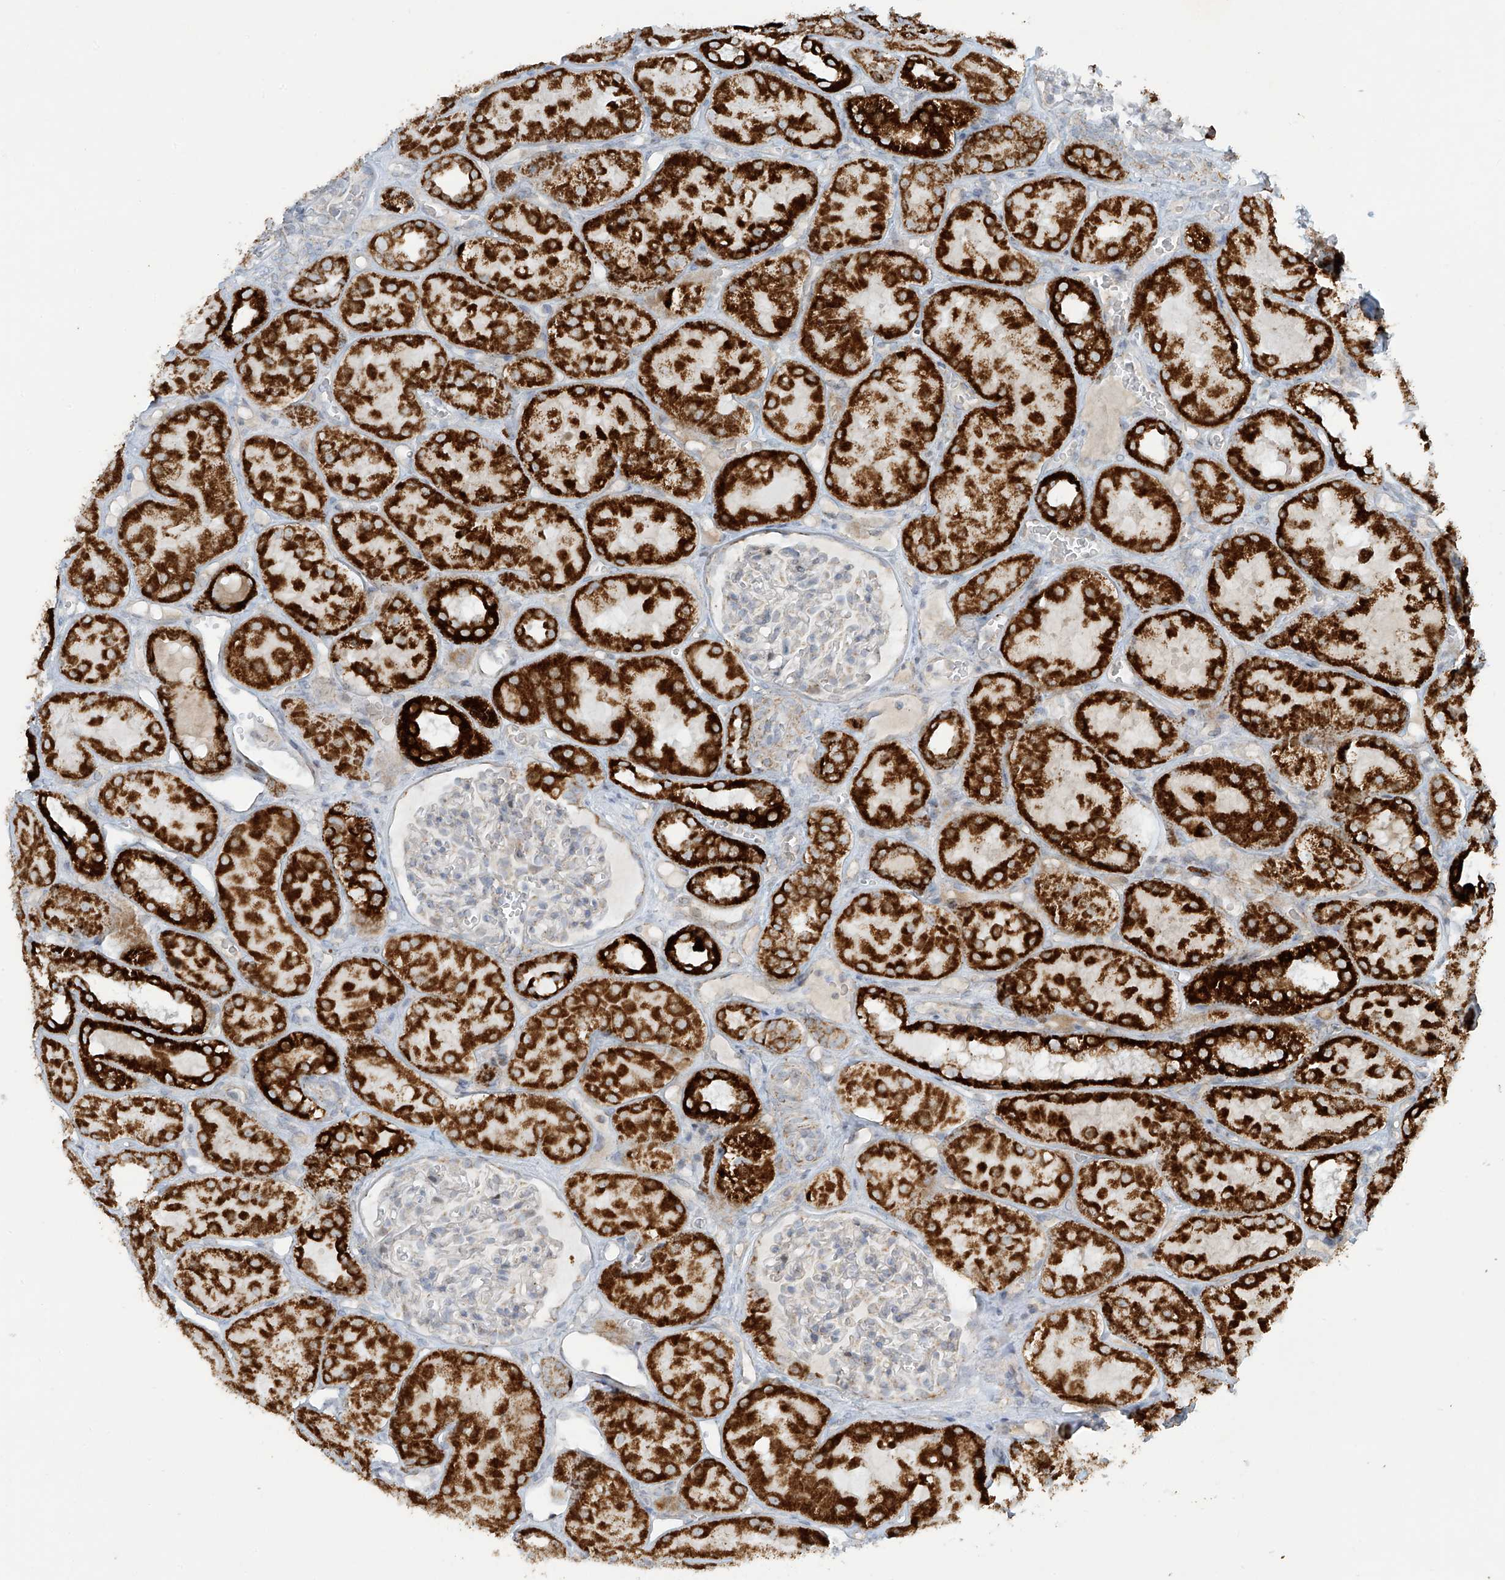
{"staining": {"intensity": "negative", "quantity": "none", "location": "none"}, "tissue": "kidney", "cell_type": "Cells in glomeruli", "image_type": "normal", "snomed": [{"axis": "morphology", "description": "Normal tissue, NOS"}, {"axis": "topography", "description": "Kidney"}], "caption": "IHC of unremarkable human kidney shows no expression in cells in glomeruli.", "gene": "SMDT1", "patient": {"sex": "male", "age": 16}}